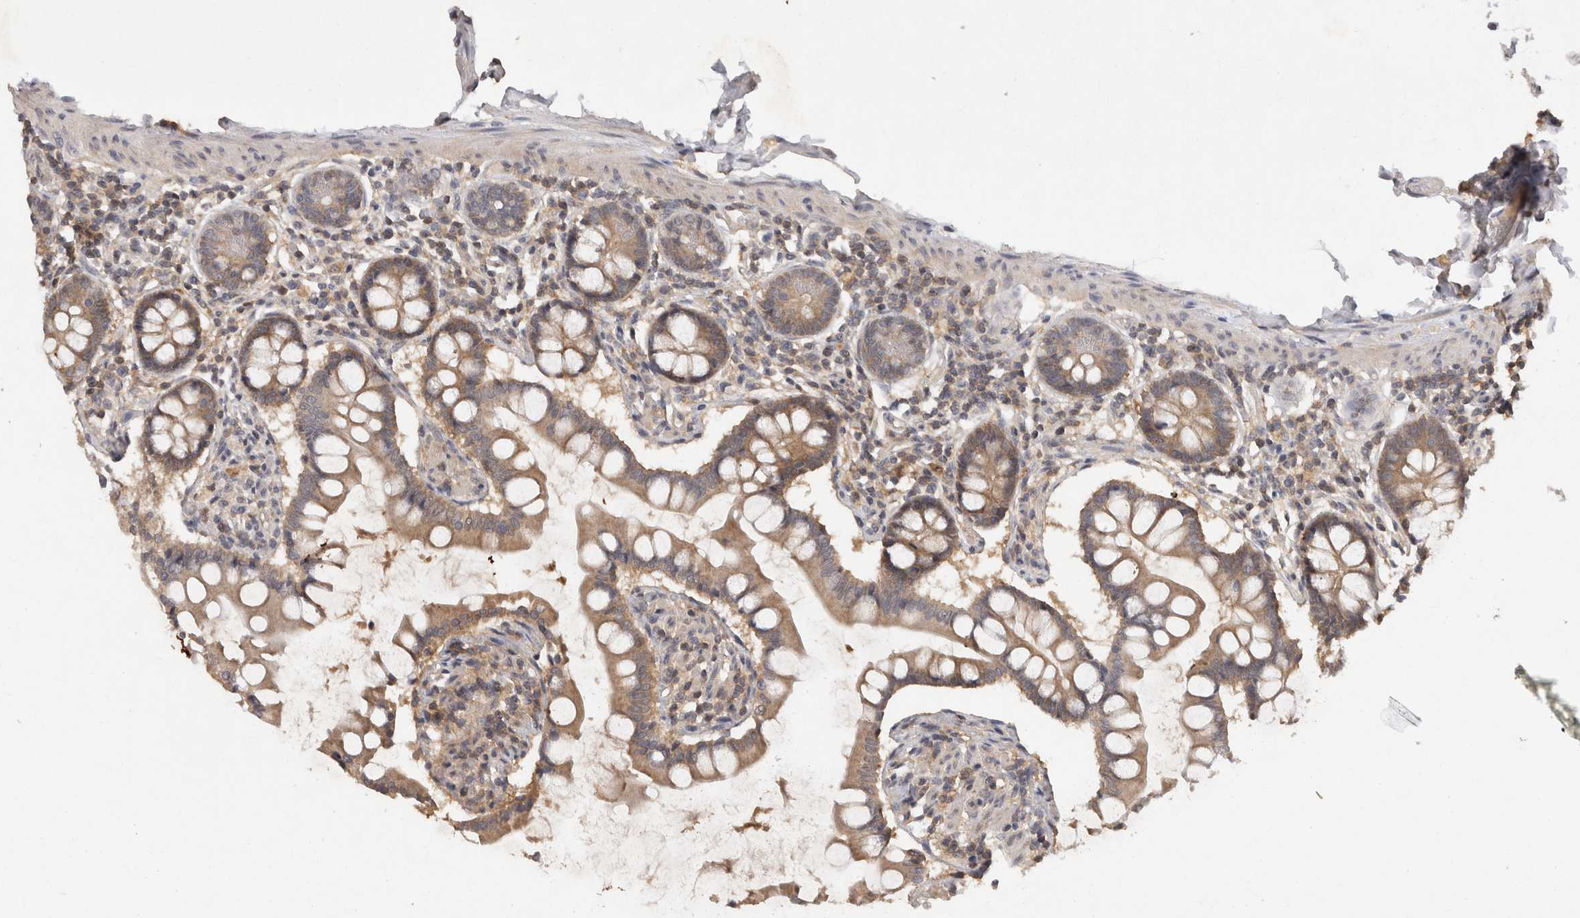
{"staining": {"intensity": "moderate", "quantity": ">75%", "location": "cytoplasmic/membranous"}, "tissue": "small intestine", "cell_type": "Glandular cells", "image_type": "normal", "snomed": [{"axis": "morphology", "description": "Normal tissue, NOS"}, {"axis": "topography", "description": "Small intestine"}], "caption": "Immunohistochemical staining of normal small intestine demonstrates moderate cytoplasmic/membranous protein staining in about >75% of glandular cells.", "gene": "ACAT2", "patient": {"sex": "male", "age": 41}}